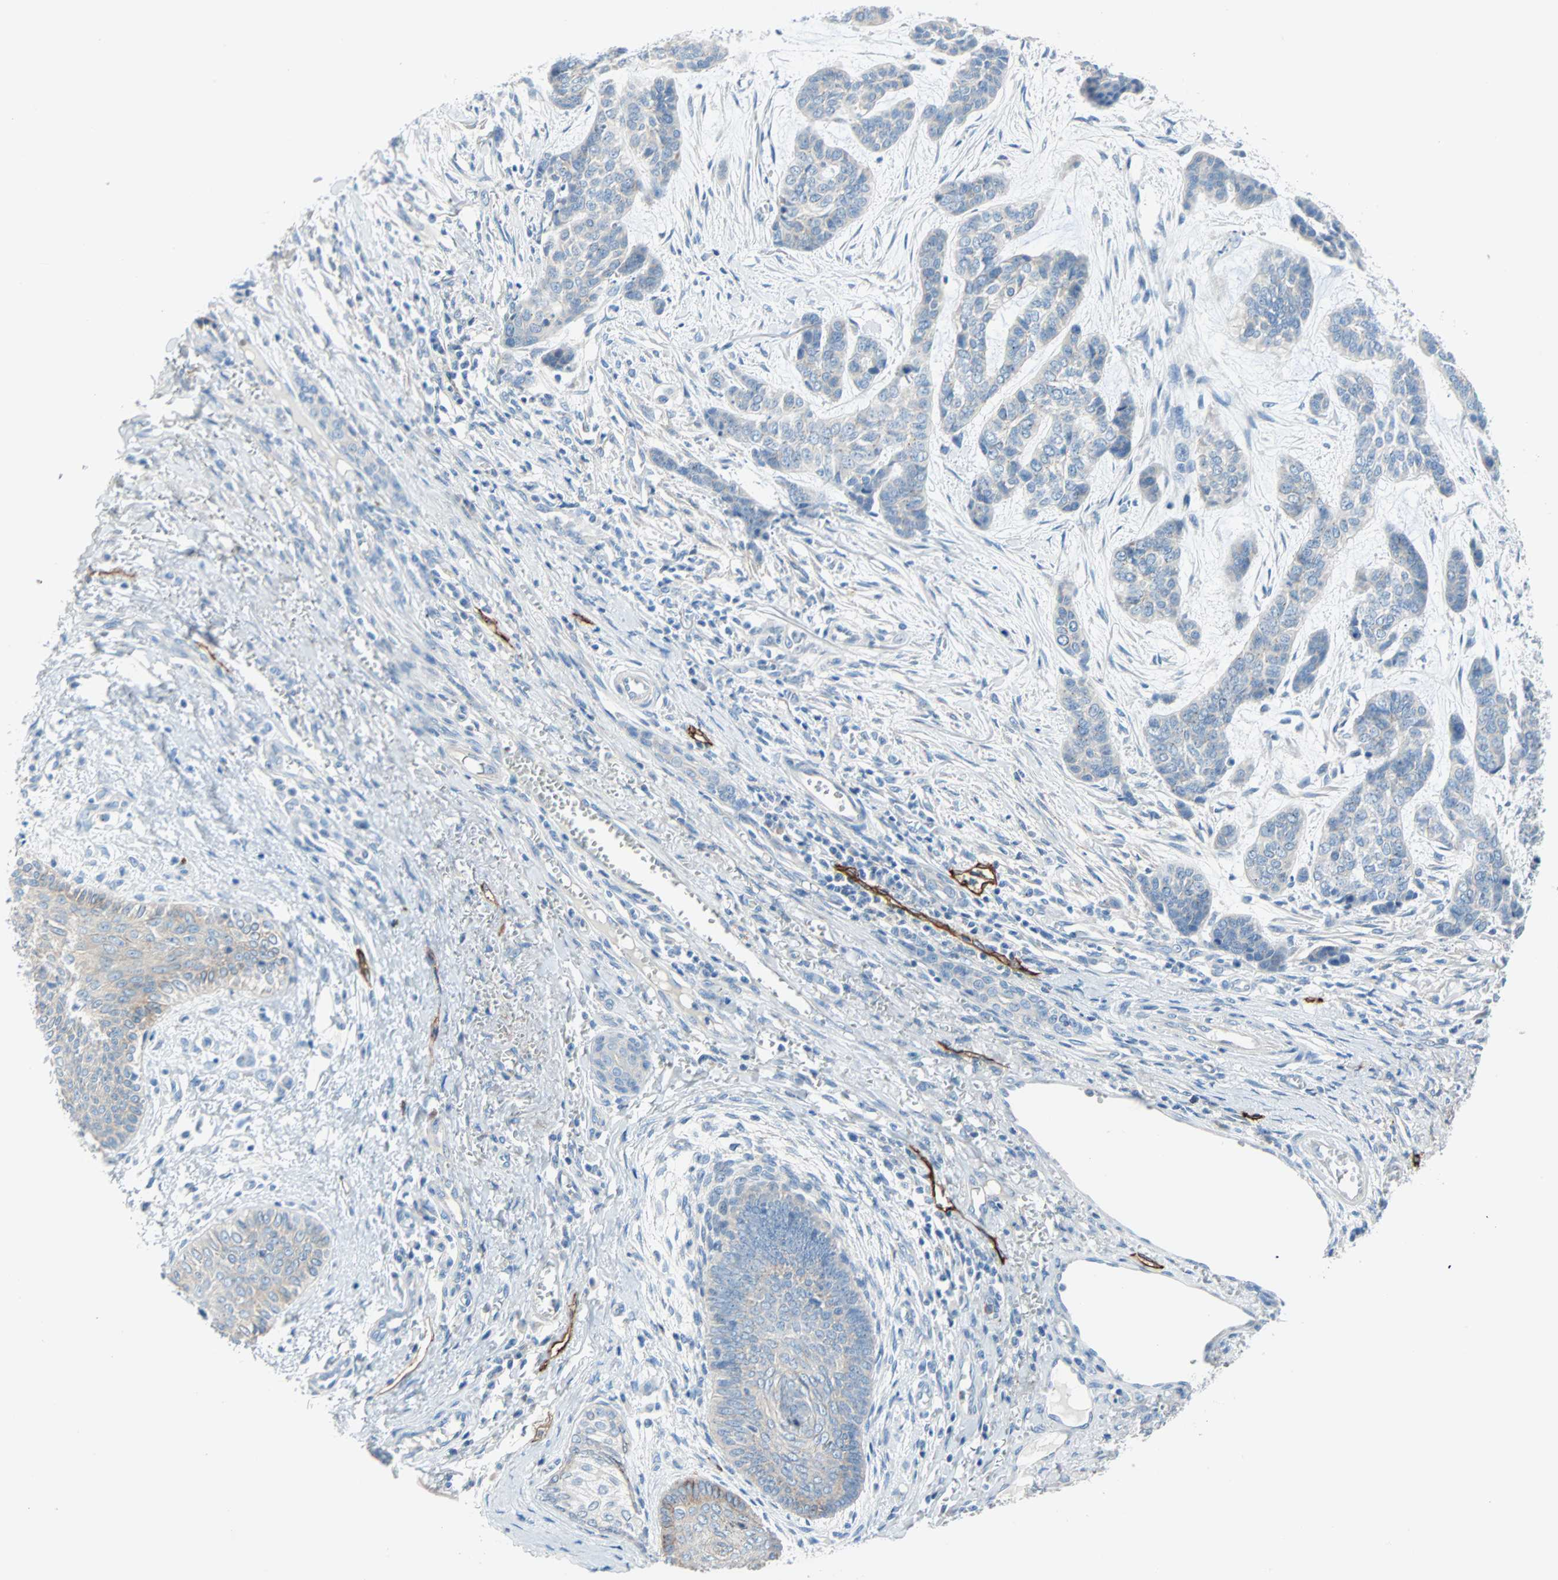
{"staining": {"intensity": "weak", "quantity": "<25%", "location": "cytoplasmic/membranous"}, "tissue": "skin cancer", "cell_type": "Tumor cells", "image_type": "cancer", "snomed": [{"axis": "morphology", "description": "Basal cell carcinoma"}, {"axis": "topography", "description": "Skin"}], "caption": "Tumor cells are negative for protein expression in human basal cell carcinoma (skin).", "gene": "PDPN", "patient": {"sex": "female", "age": 64}}